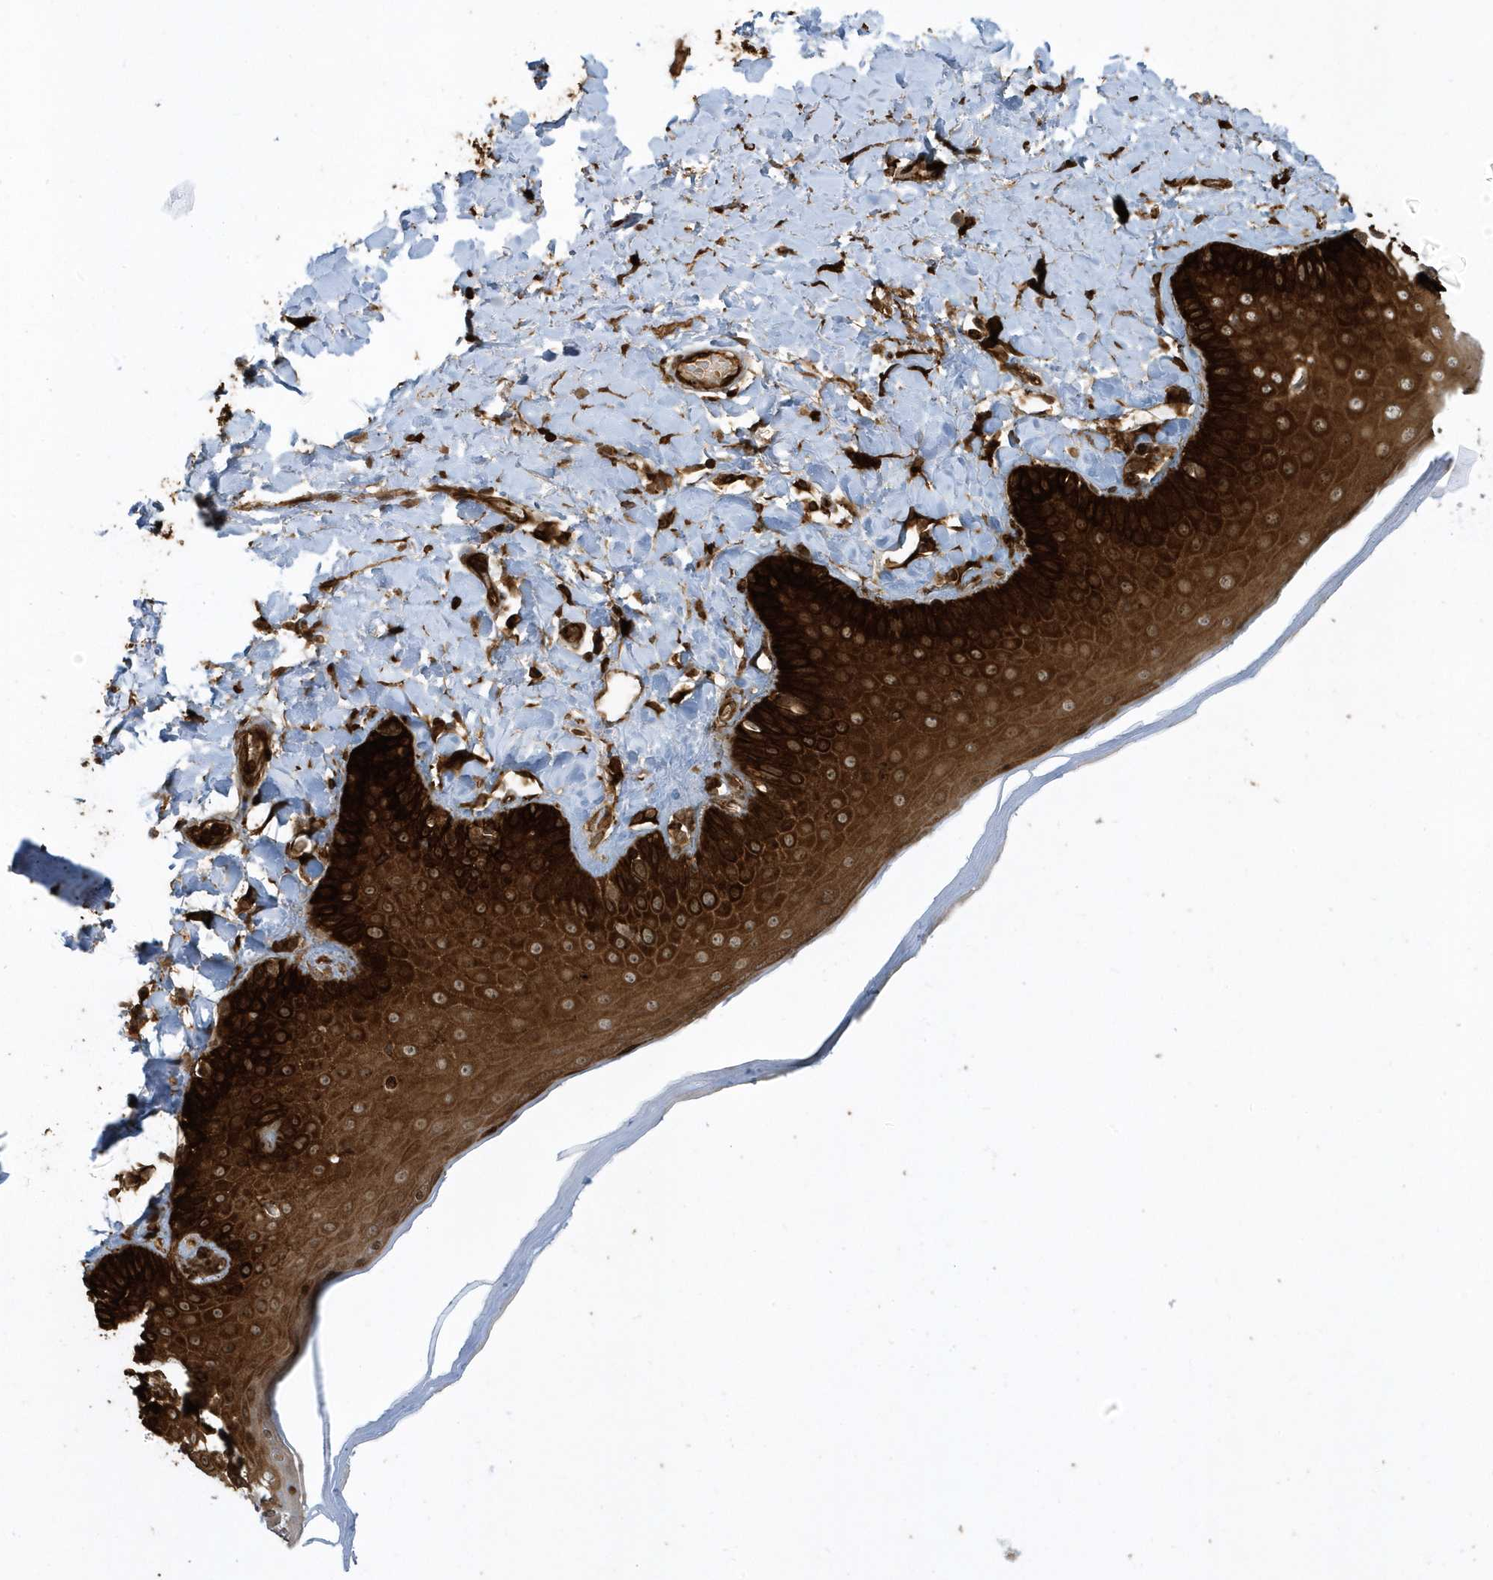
{"staining": {"intensity": "strong", "quantity": ">75%", "location": "cytoplasmic/membranous"}, "tissue": "skin", "cell_type": "Epidermal cells", "image_type": "normal", "snomed": [{"axis": "morphology", "description": "Normal tissue, NOS"}, {"axis": "topography", "description": "Anal"}], "caption": "Brown immunohistochemical staining in benign skin reveals strong cytoplasmic/membranous positivity in approximately >75% of epidermal cells.", "gene": "CLCN6", "patient": {"sex": "male", "age": 69}}